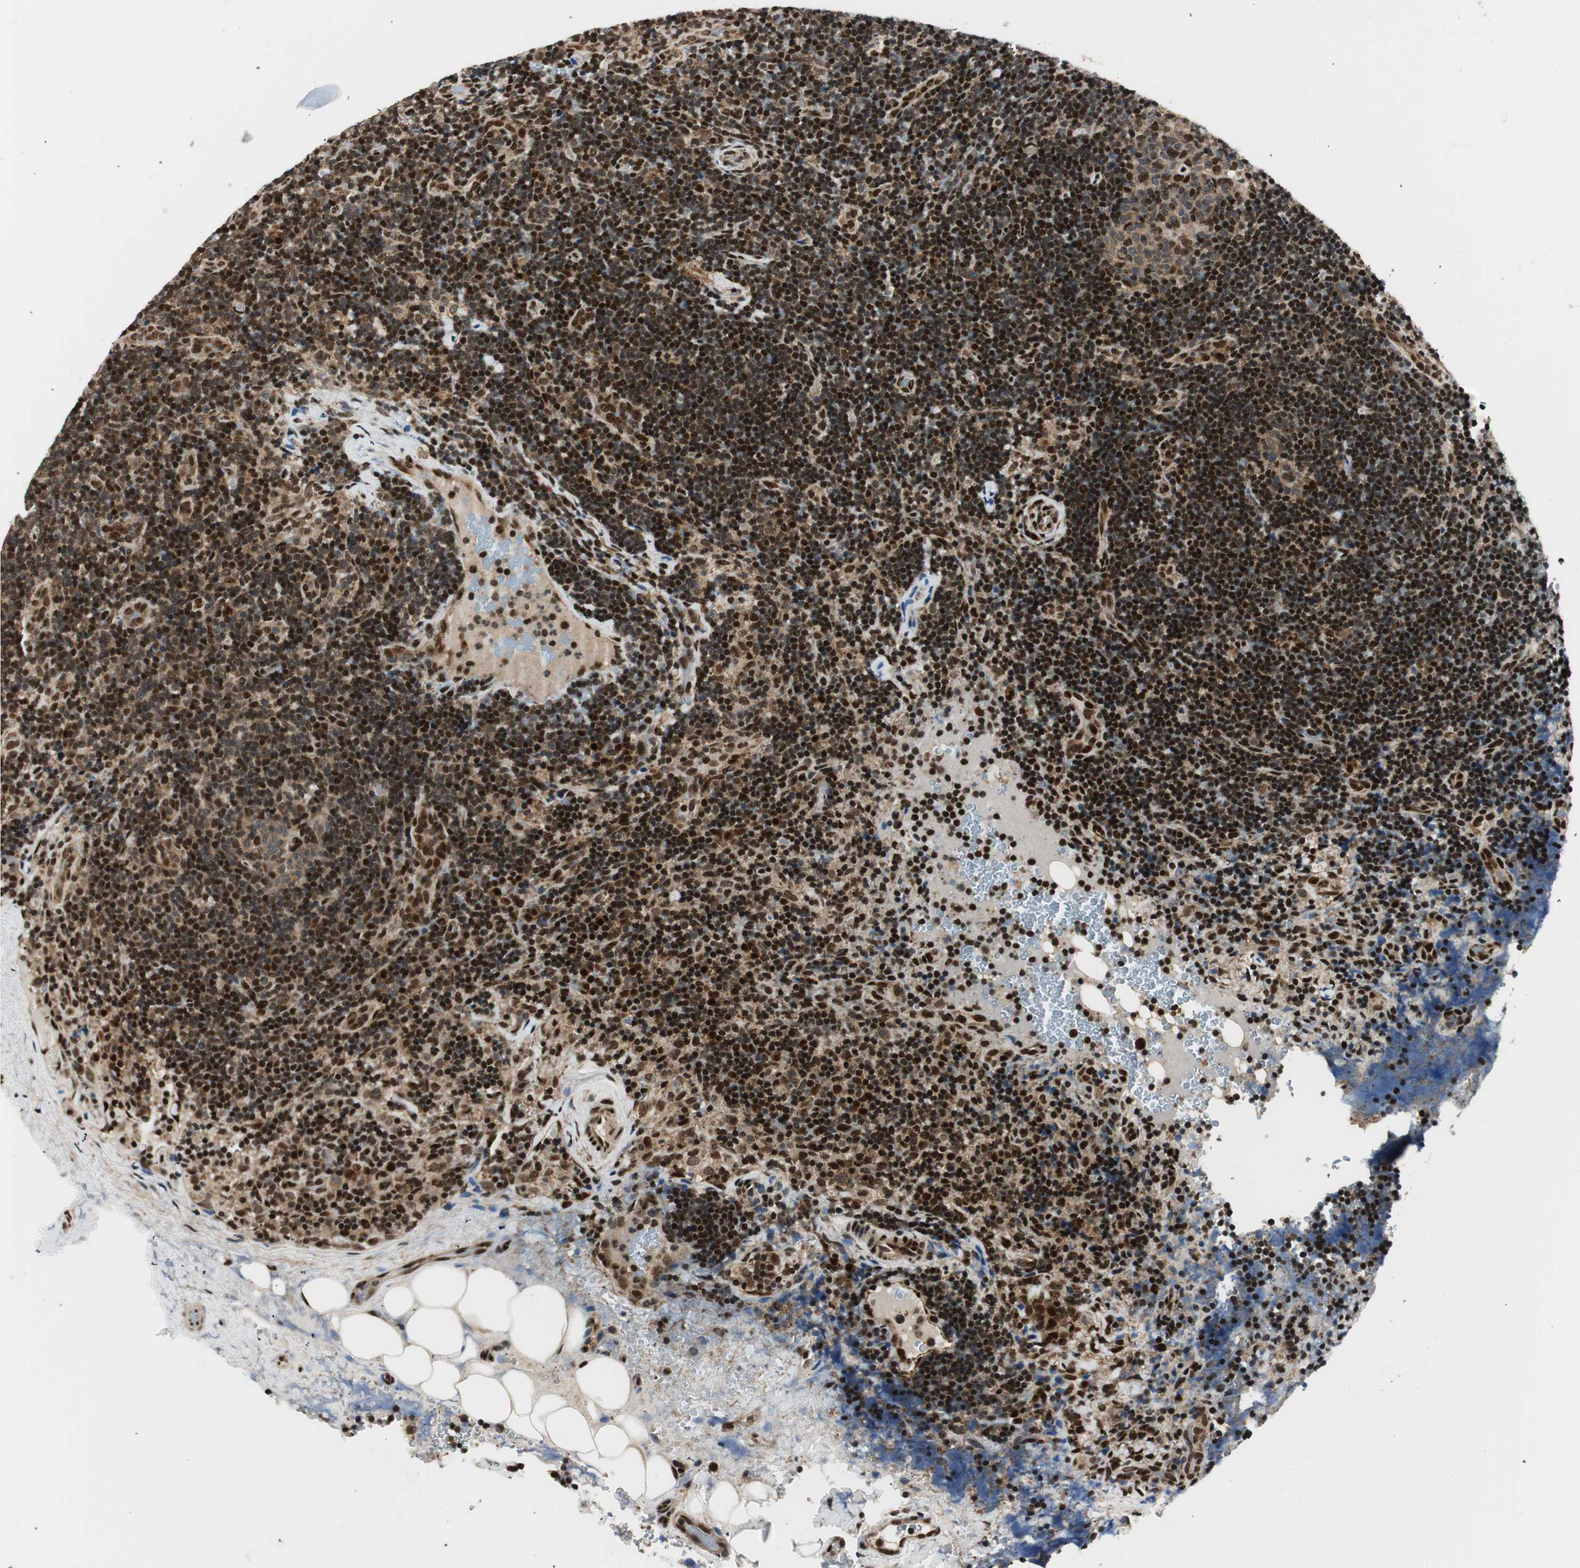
{"staining": {"intensity": "moderate", "quantity": ">75%", "location": "cytoplasmic/membranous,nuclear"}, "tissue": "lymph node", "cell_type": "Germinal center cells", "image_type": "normal", "snomed": [{"axis": "morphology", "description": "Normal tissue, NOS"}, {"axis": "topography", "description": "Lymph node"}], "caption": "Immunohistochemical staining of unremarkable human lymph node exhibits moderate cytoplasmic/membranous,nuclear protein positivity in approximately >75% of germinal center cells.", "gene": "RING1", "patient": {"sex": "female", "age": 14}}